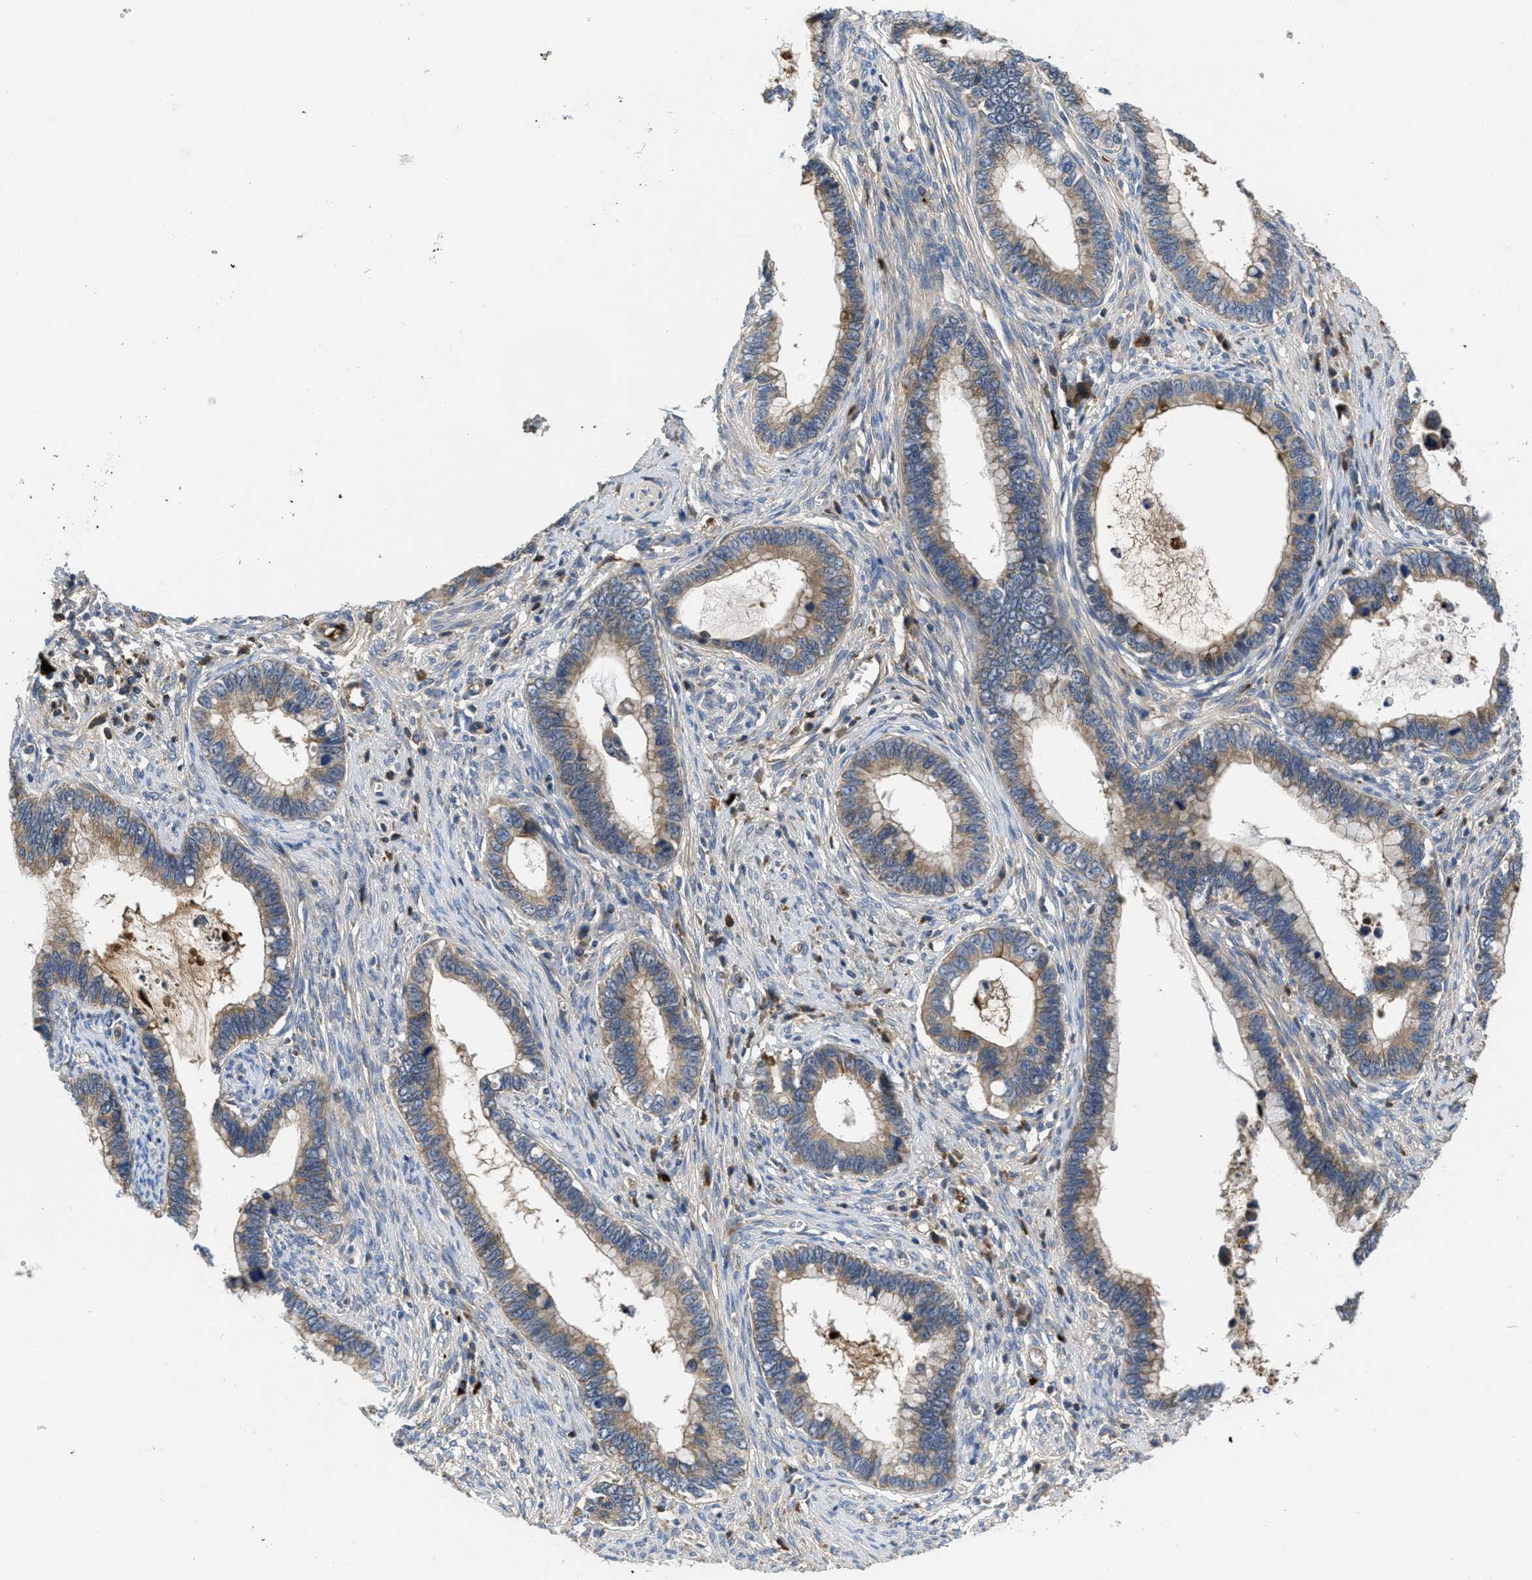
{"staining": {"intensity": "moderate", "quantity": ">75%", "location": "cytoplasmic/membranous"}, "tissue": "cervical cancer", "cell_type": "Tumor cells", "image_type": "cancer", "snomed": [{"axis": "morphology", "description": "Adenocarcinoma, NOS"}, {"axis": "topography", "description": "Cervix"}], "caption": "A photomicrograph of cervical cancer stained for a protein demonstrates moderate cytoplasmic/membranous brown staining in tumor cells.", "gene": "GALK1", "patient": {"sex": "female", "age": 44}}